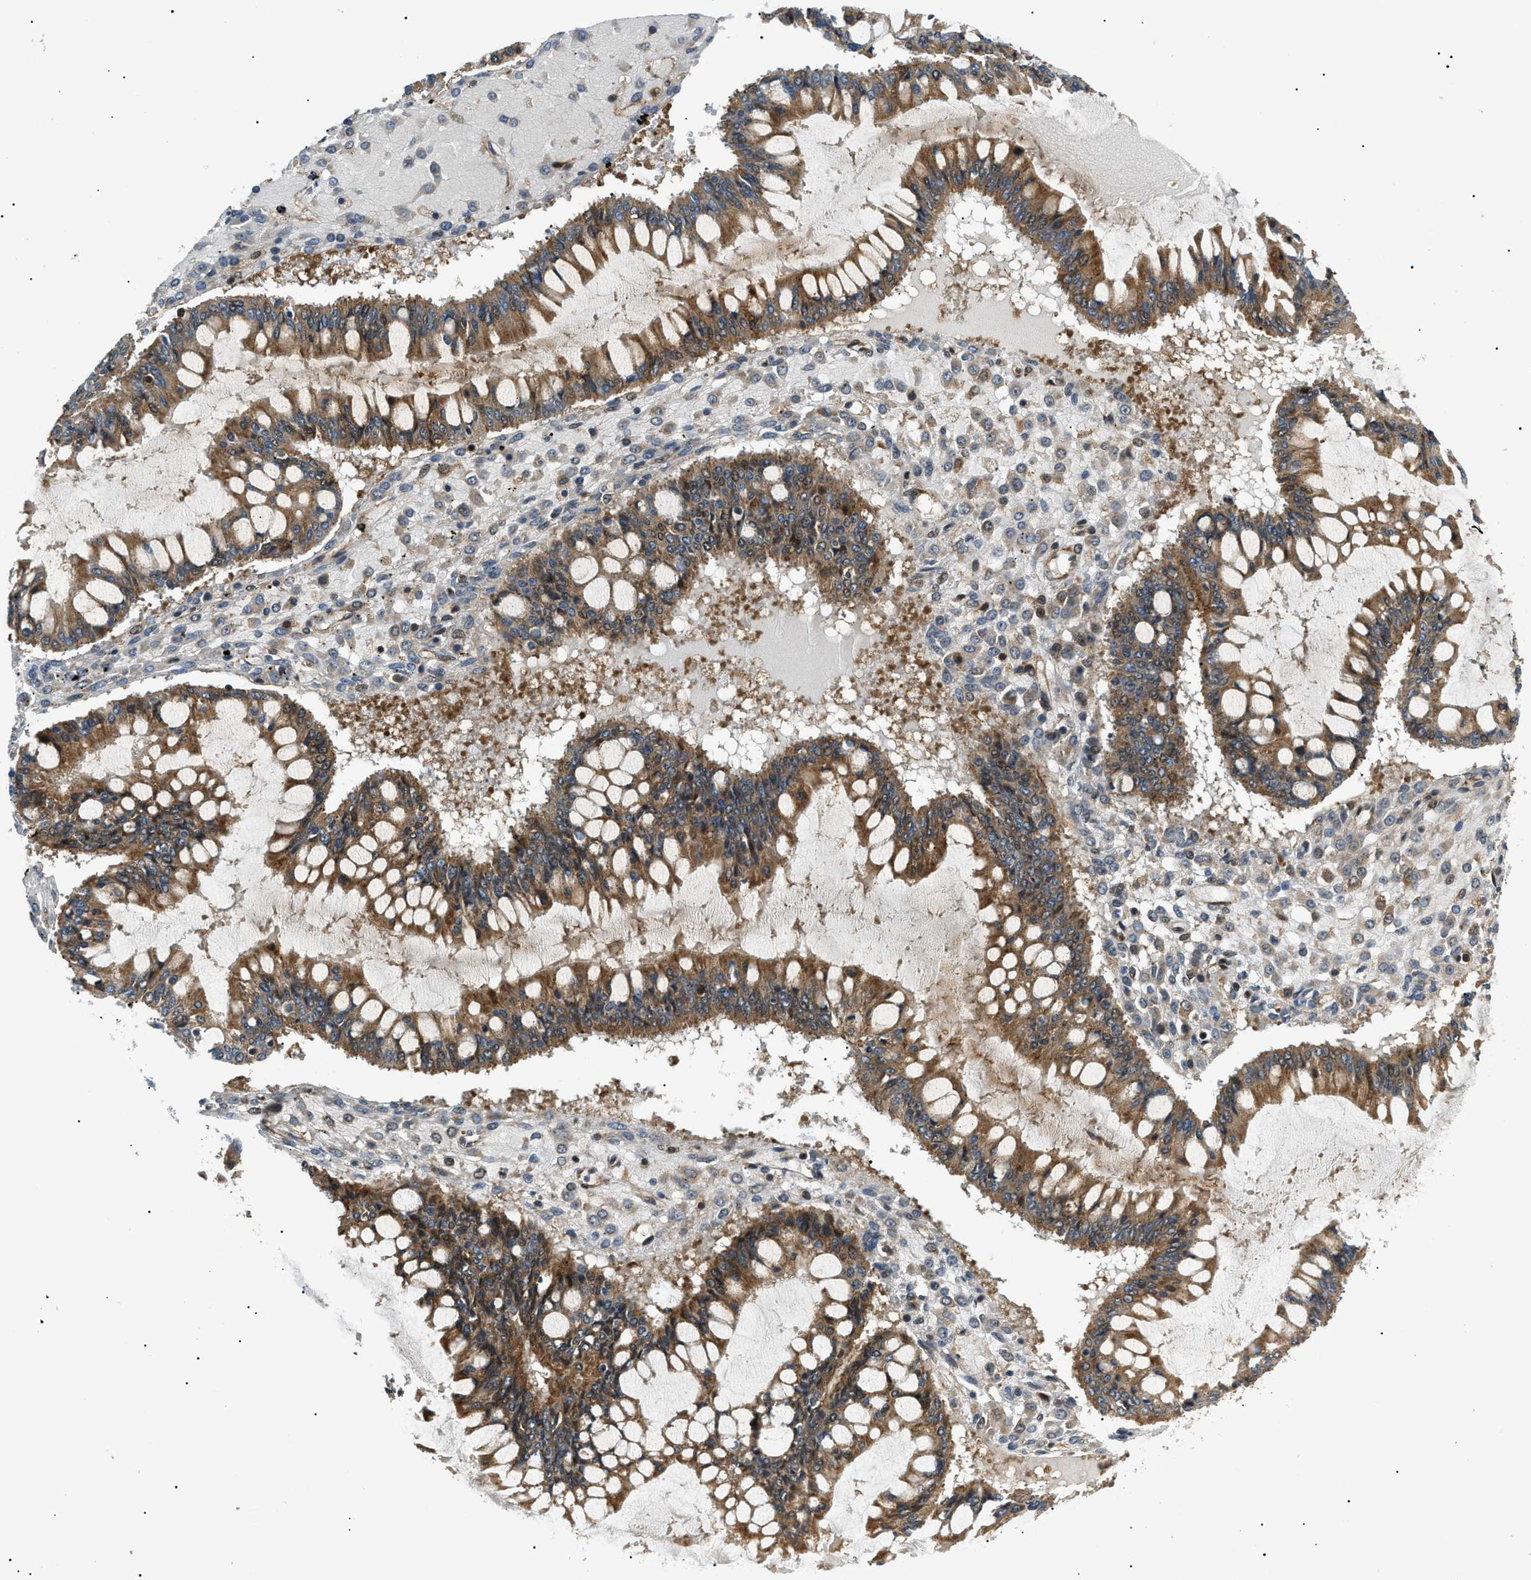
{"staining": {"intensity": "moderate", "quantity": ">75%", "location": "cytoplasmic/membranous"}, "tissue": "ovarian cancer", "cell_type": "Tumor cells", "image_type": "cancer", "snomed": [{"axis": "morphology", "description": "Cystadenocarcinoma, mucinous, NOS"}, {"axis": "topography", "description": "Ovary"}], "caption": "IHC of human ovarian cancer (mucinous cystadenocarcinoma) reveals medium levels of moderate cytoplasmic/membranous expression in approximately >75% of tumor cells. The staining was performed using DAB (3,3'-diaminobenzidine), with brown indicating positive protein expression. Nuclei are stained blue with hematoxylin.", "gene": "ATP6AP1", "patient": {"sex": "female", "age": 73}}